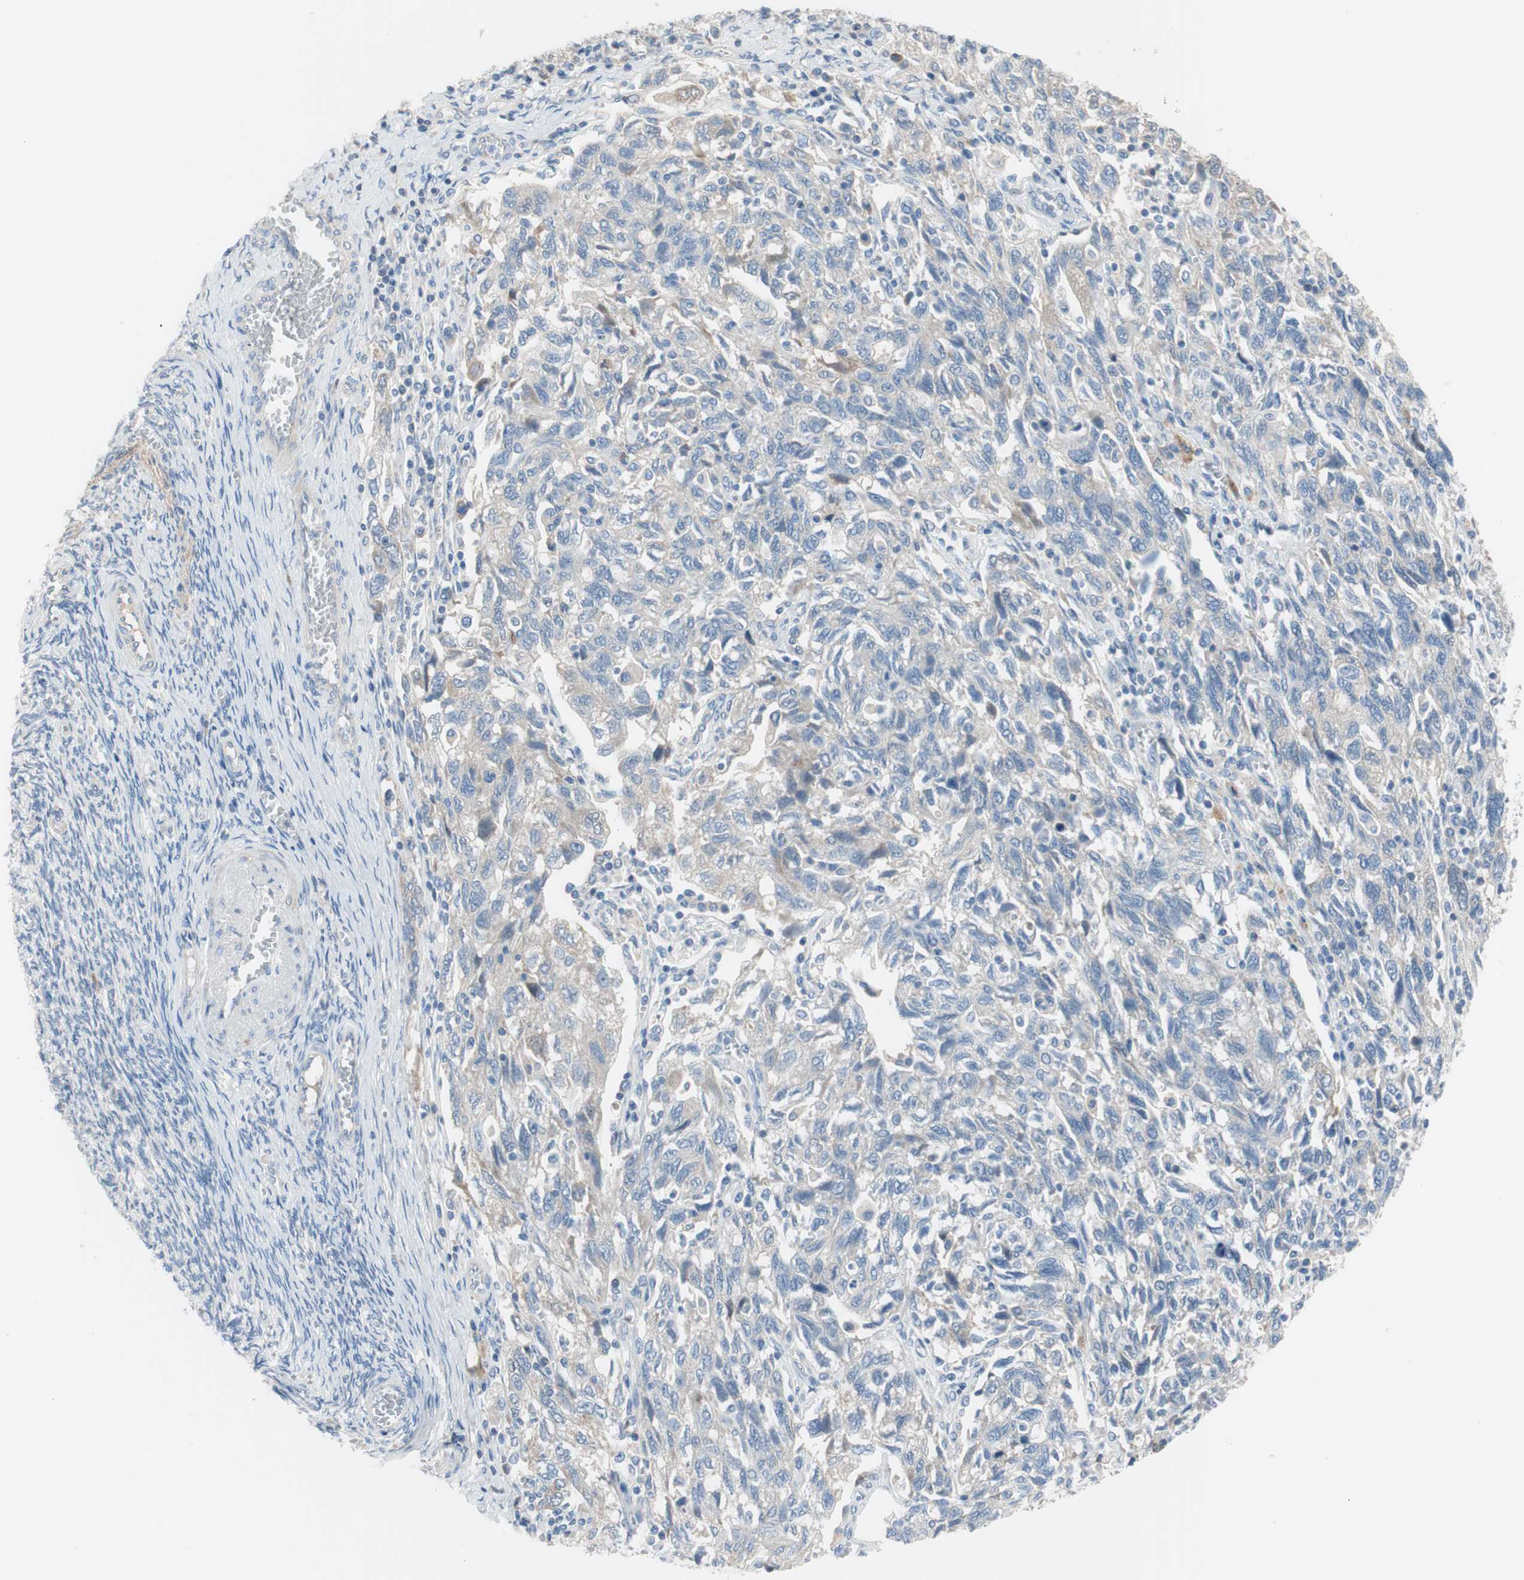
{"staining": {"intensity": "negative", "quantity": "none", "location": "none"}, "tissue": "ovarian cancer", "cell_type": "Tumor cells", "image_type": "cancer", "snomed": [{"axis": "morphology", "description": "Carcinoma, NOS"}, {"axis": "morphology", "description": "Cystadenocarcinoma, serous, NOS"}, {"axis": "topography", "description": "Ovary"}], "caption": "This is an immunohistochemistry photomicrograph of human ovarian carcinoma. There is no expression in tumor cells.", "gene": "FDFT1", "patient": {"sex": "female", "age": 69}}